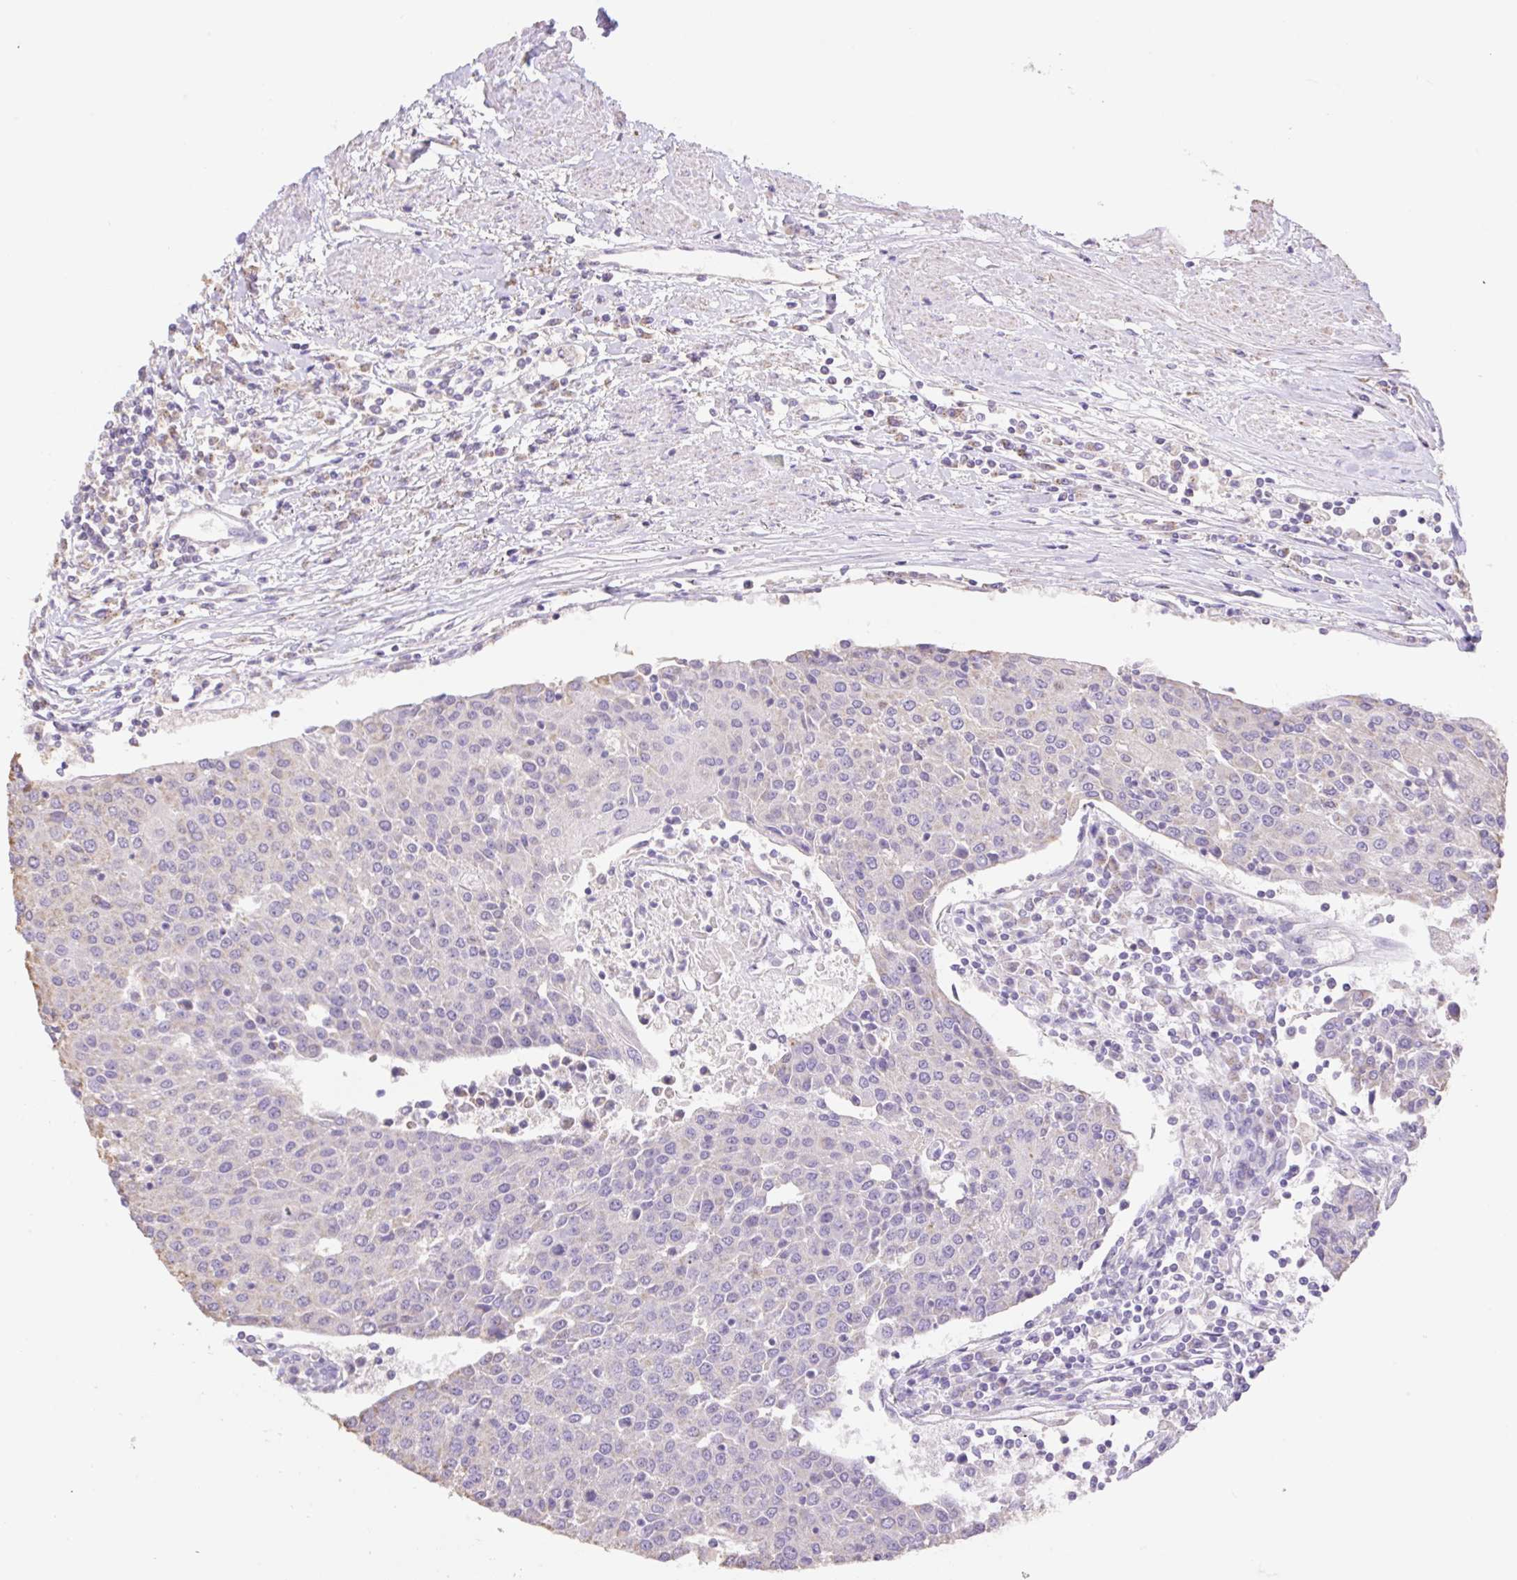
{"staining": {"intensity": "negative", "quantity": "none", "location": "none"}, "tissue": "urothelial cancer", "cell_type": "Tumor cells", "image_type": "cancer", "snomed": [{"axis": "morphology", "description": "Urothelial carcinoma, High grade"}, {"axis": "topography", "description": "Urinary bladder"}], "caption": "DAB (3,3'-diaminobenzidine) immunohistochemical staining of human urothelial carcinoma (high-grade) exhibits no significant expression in tumor cells.", "gene": "COPZ2", "patient": {"sex": "female", "age": 85}}